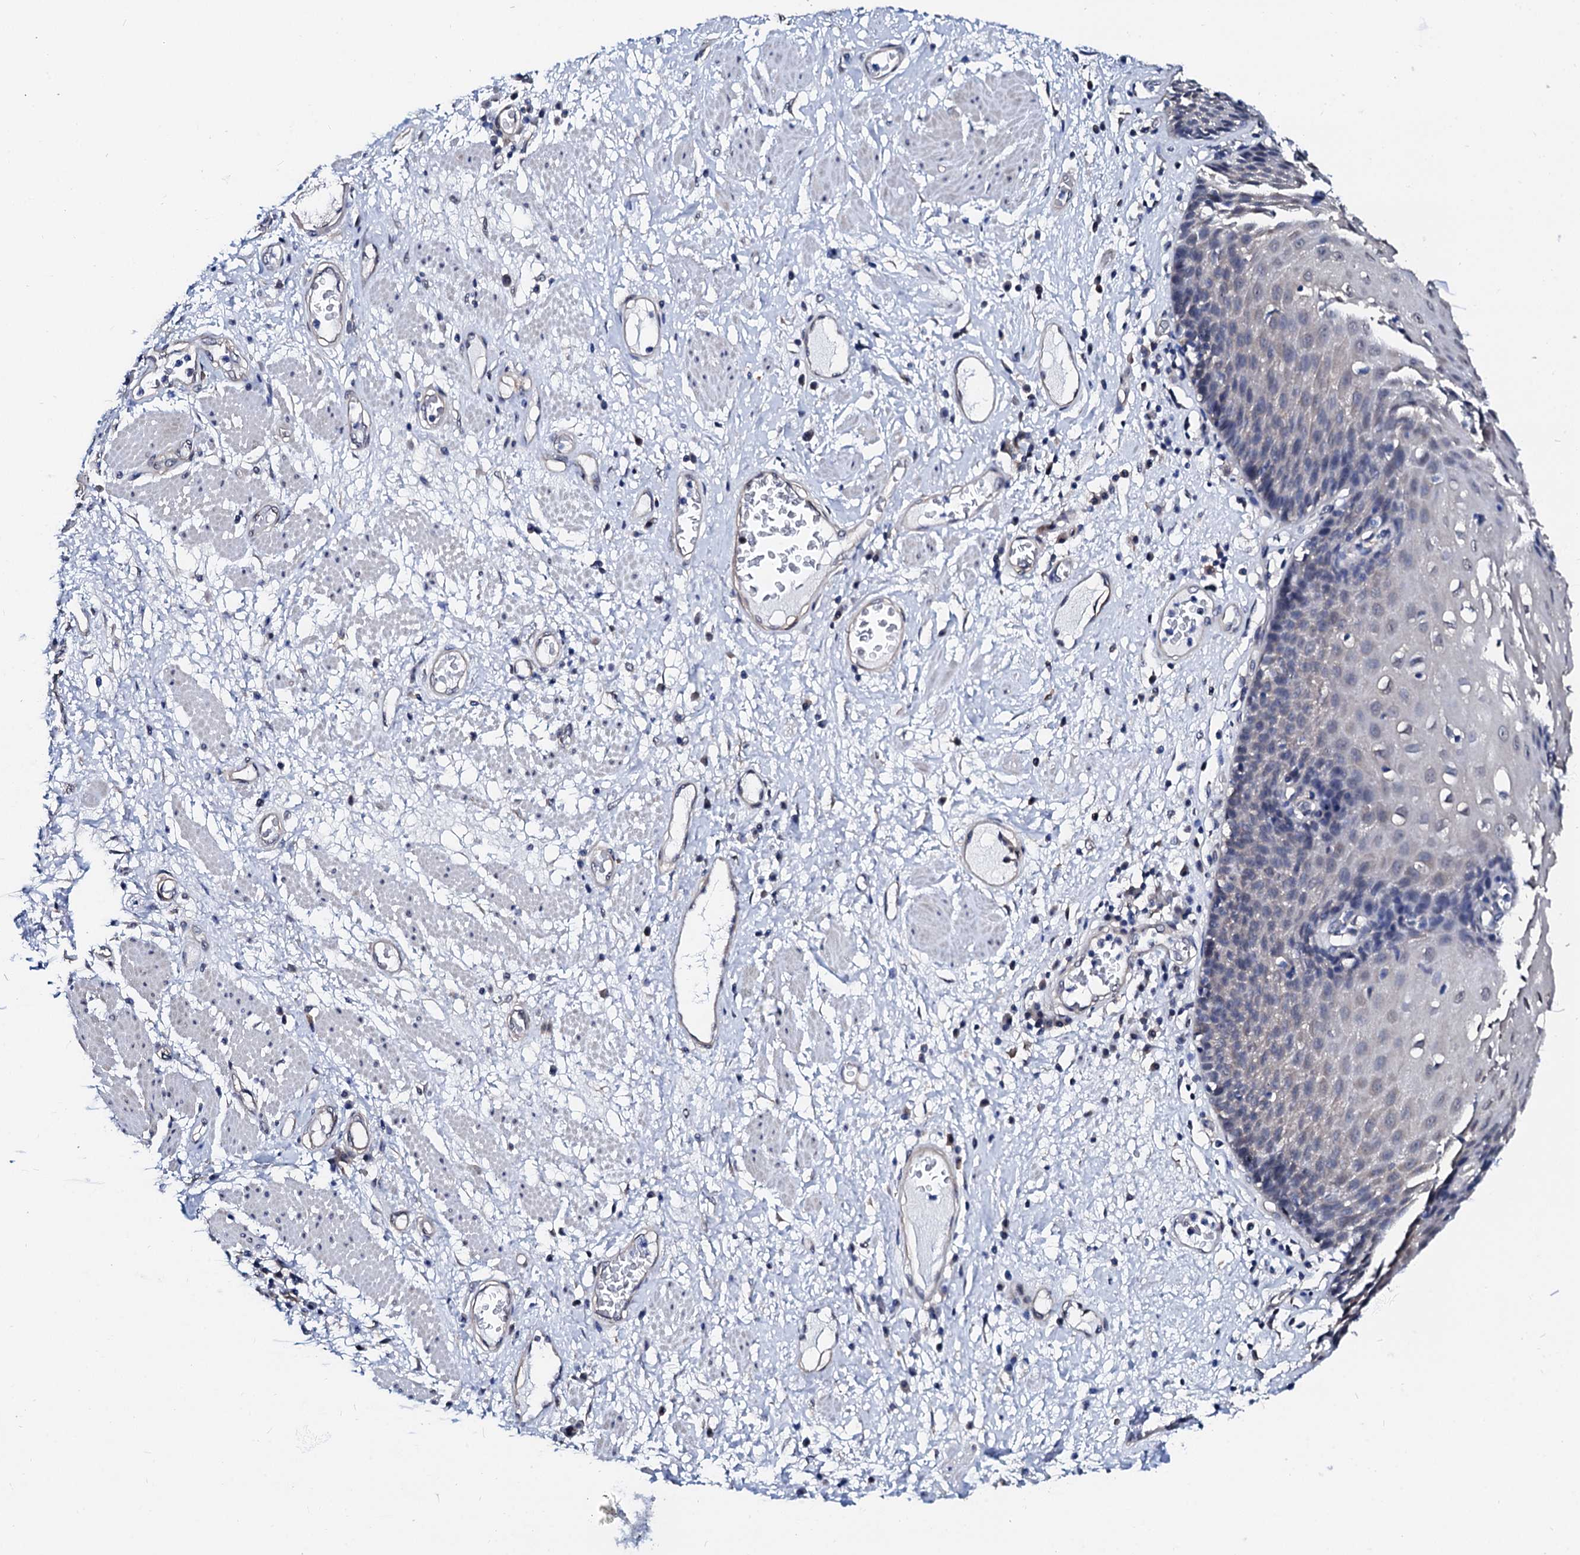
{"staining": {"intensity": "negative", "quantity": "none", "location": "none"}, "tissue": "esophagus", "cell_type": "Squamous epithelial cells", "image_type": "normal", "snomed": [{"axis": "morphology", "description": "Normal tissue, NOS"}, {"axis": "morphology", "description": "Adenocarcinoma, NOS"}, {"axis": "topography", "description": "Esophagus"}], "caption": "Esophagus stained for a protein using immunohistochemistry displays no positivity squamous epithelial cells.", "gene": "CSN2", "patient": {"sex": "male", "age": 62}}